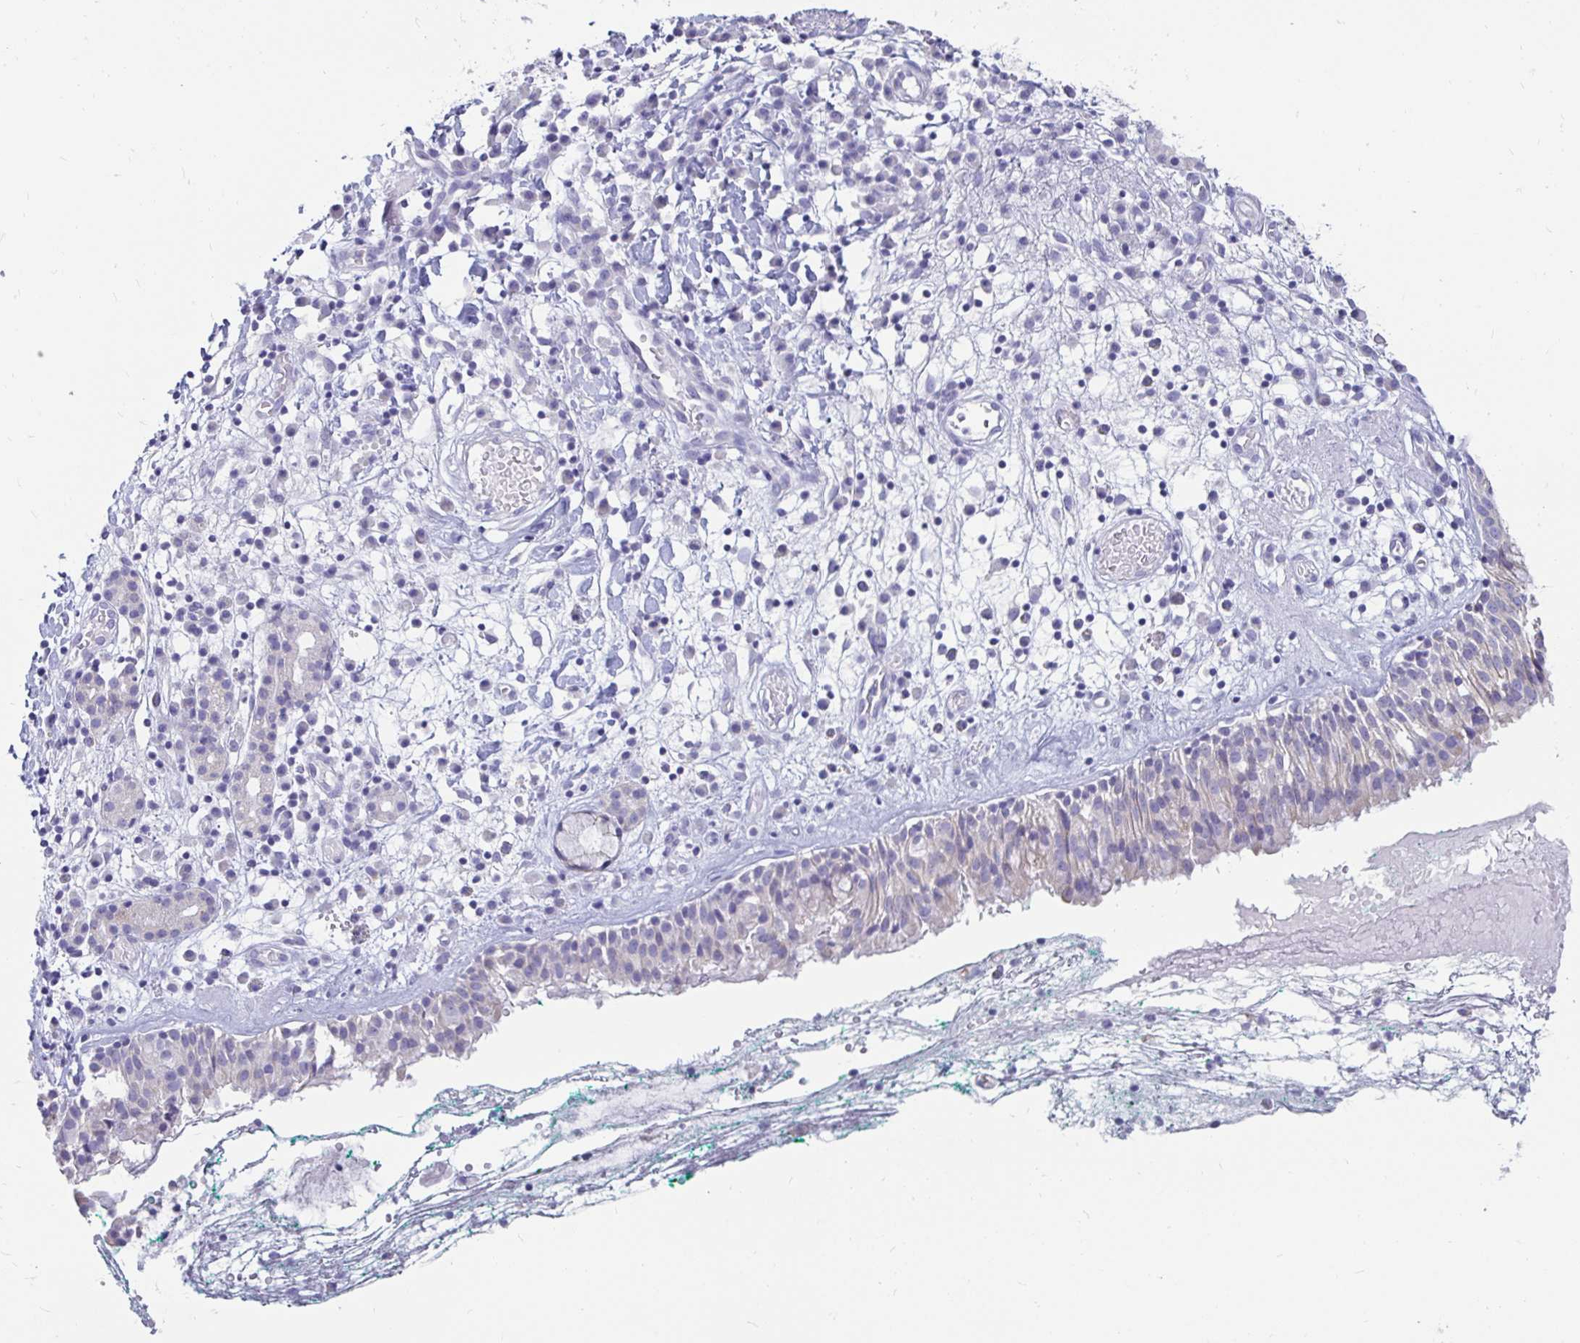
{"staining": {"intensity": "negative", "quantity": "none", "location": "none"}, "tissue": "nasopharynx", "cell_type": "Respiratory epithelial cells", "image_type": "normal", "snomed": [{"axis": "morphology", "description": "Normal tissue, NOS"}, {"axis": "morphology", "description": "Basal cell carcinoma"}, {"axis": "topography", "description": "Cartilage tissue"}, {"axis": "topography", "description": "Nasopharynx"}, {"axis": "topography", "description": "Oral tissue"}], "caption": "A high-resolution micrograph shows IHC staining of benign nasopharynx, which displays no significant expression in respiratory epithelial cells.", "gene": "PEG10", "patient": {"sex": "female", "age": 77}}